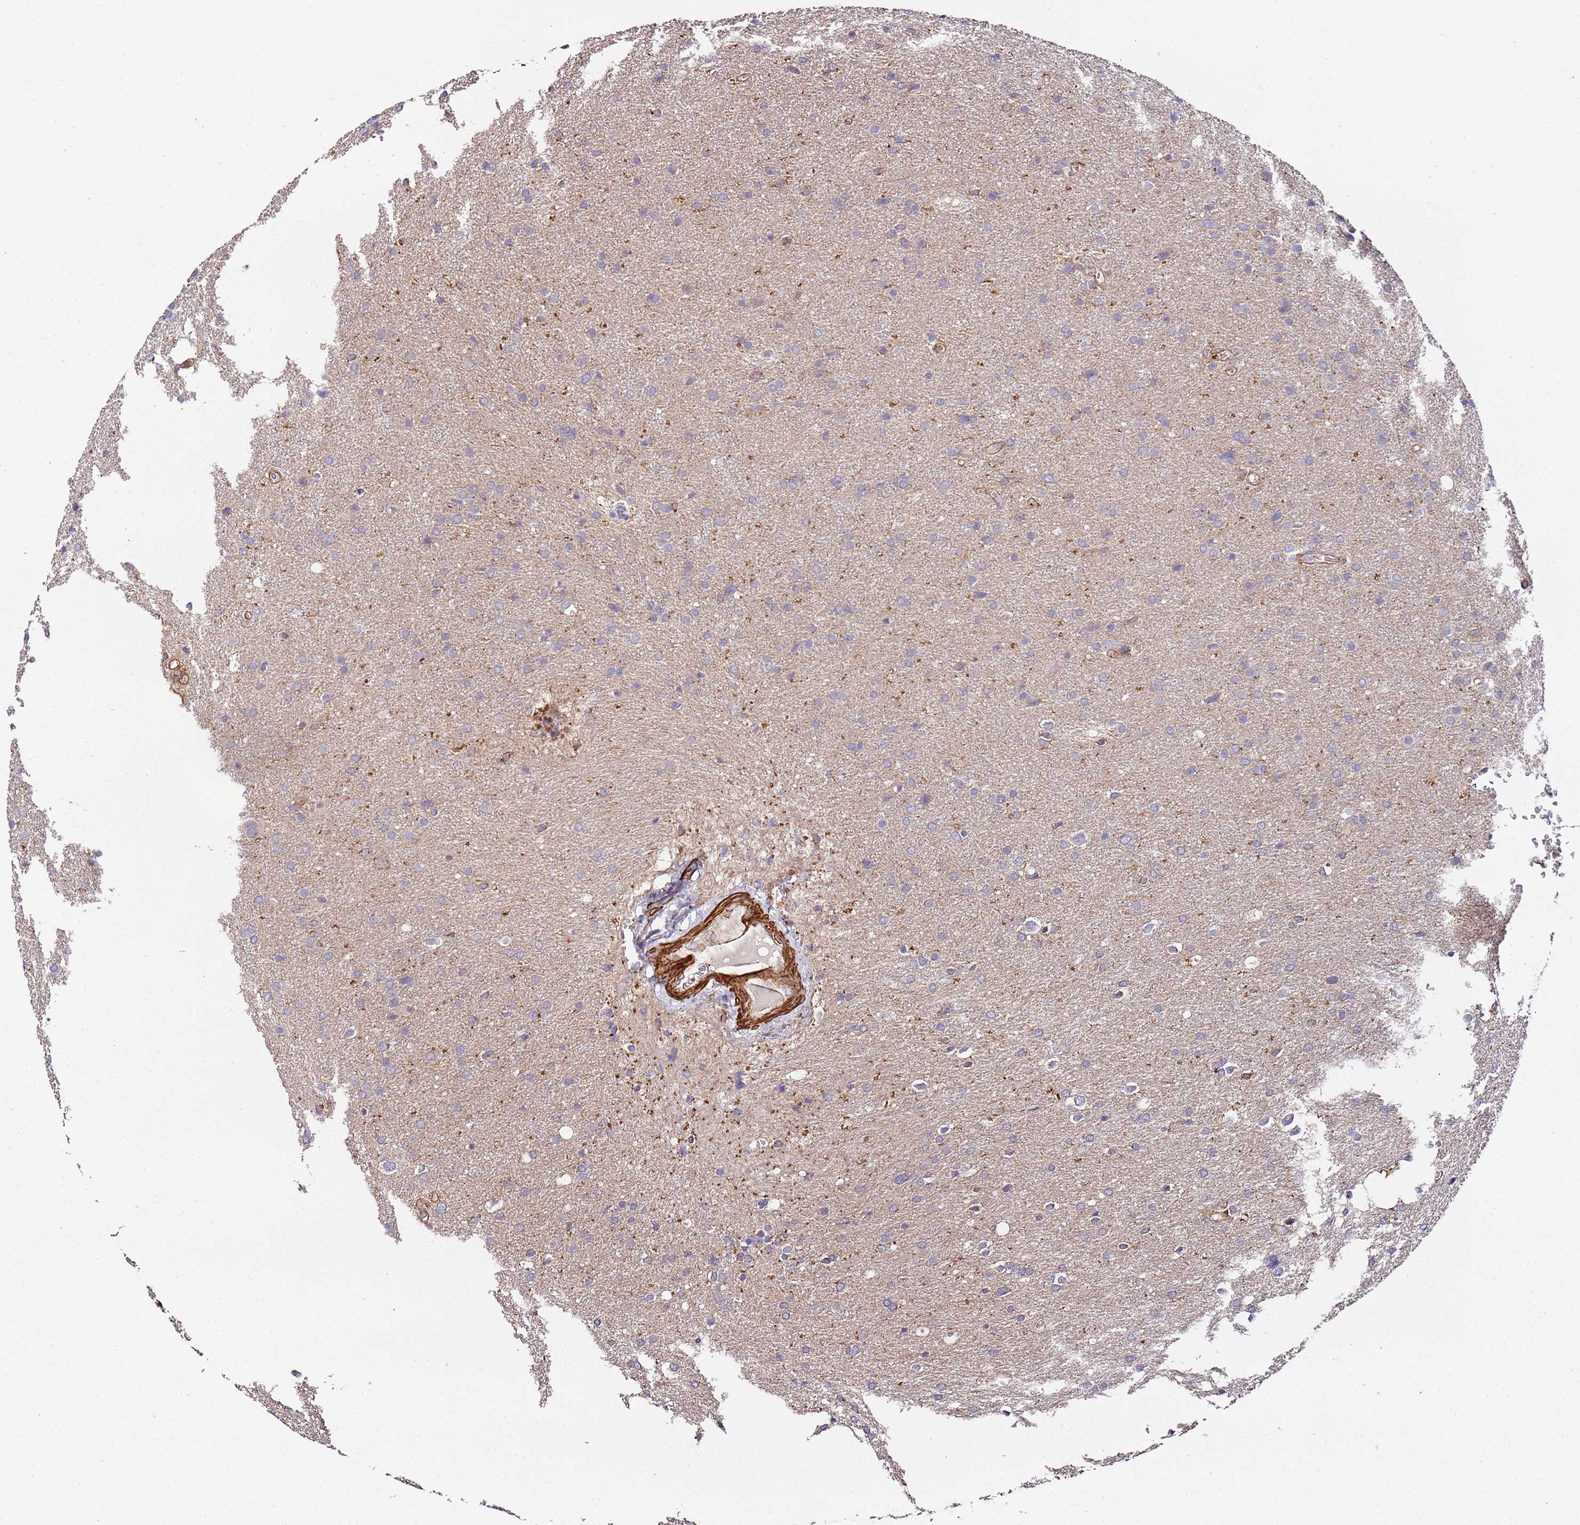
{"staining": {"intensity": "negative", "quantity": "none", "location": "none"}, "tissue": "glioma", "cell_type": "Tumor cells", "image_type": "cancer", "snomed": [{"axis": "morphology", "description": "Glioma, malignant, Low grade"}, {"axis": "topography", "description": "Brain"}], "caption": "DAB (3,3'-diaminobenzidine) immunohistochemical staining of malignant glioma (low-grade) displays no significant expression in tumor cells. (DAB immunohistochemistry with hematoxylin counter stain).", "gene": "CYP2U1", "patient": {"sex": "female", "age": 32}}